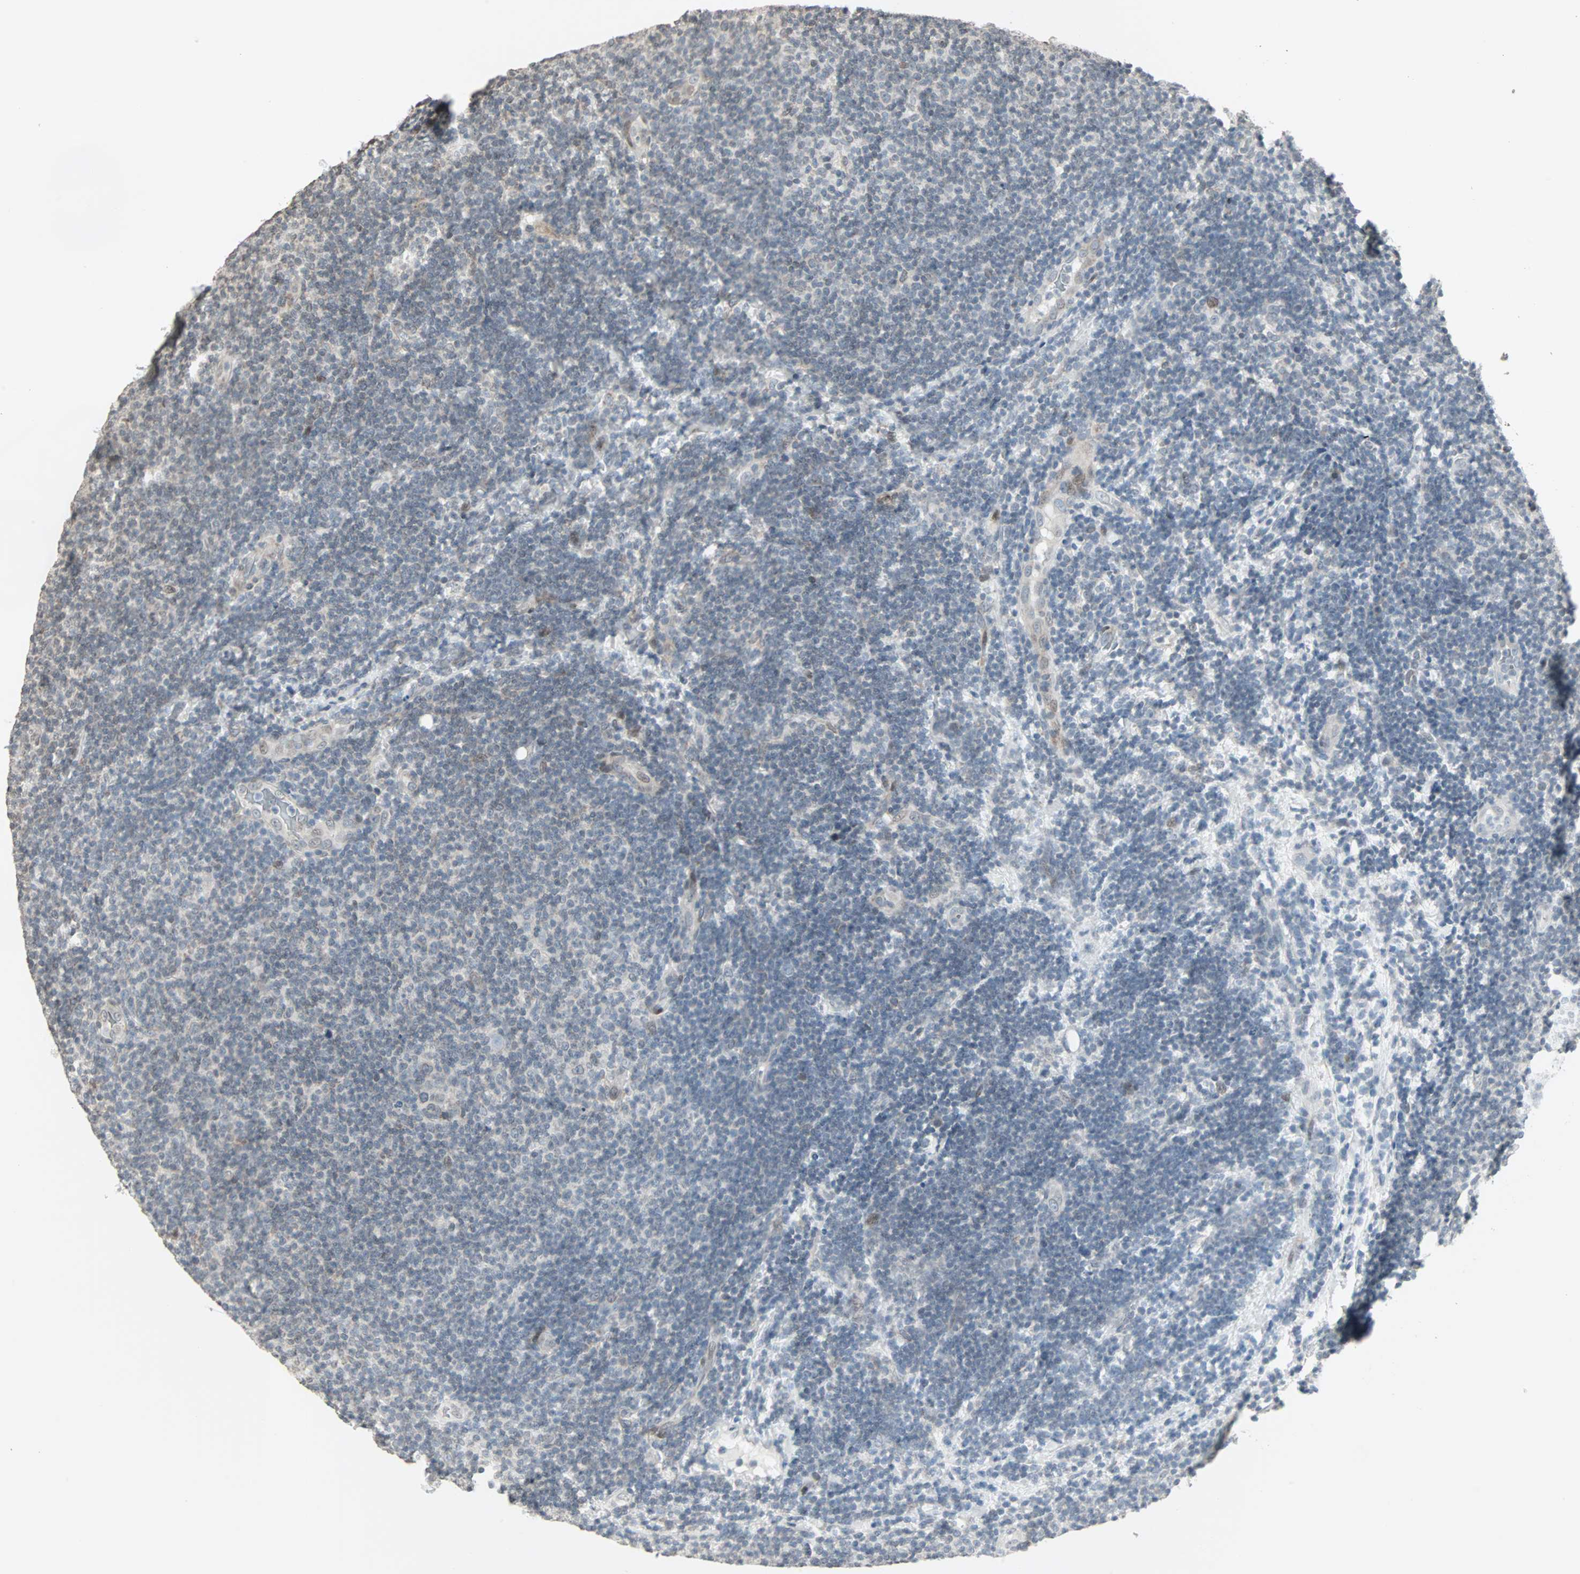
{"staining": {"intensity": "negative", "quantity": "none", "location": "none"}, "tissue": "lymphoma", "cell_type": "Tumor cells", "image_type": "cancer", "snomed": [{"axis": "morphology", "description": "Malignant lymphoma, non-Hodgkin's type, Low grade"}, {"axis": "topography", "description": "Lymph node"}], "caption": "Histopathology image shows no significant protein positivity in tumor cells of malignant lymphoma, non-Hodgkin's type (low-grade).", "gene": "CBLC", "patient": {"sex": "male", "age": 83}}